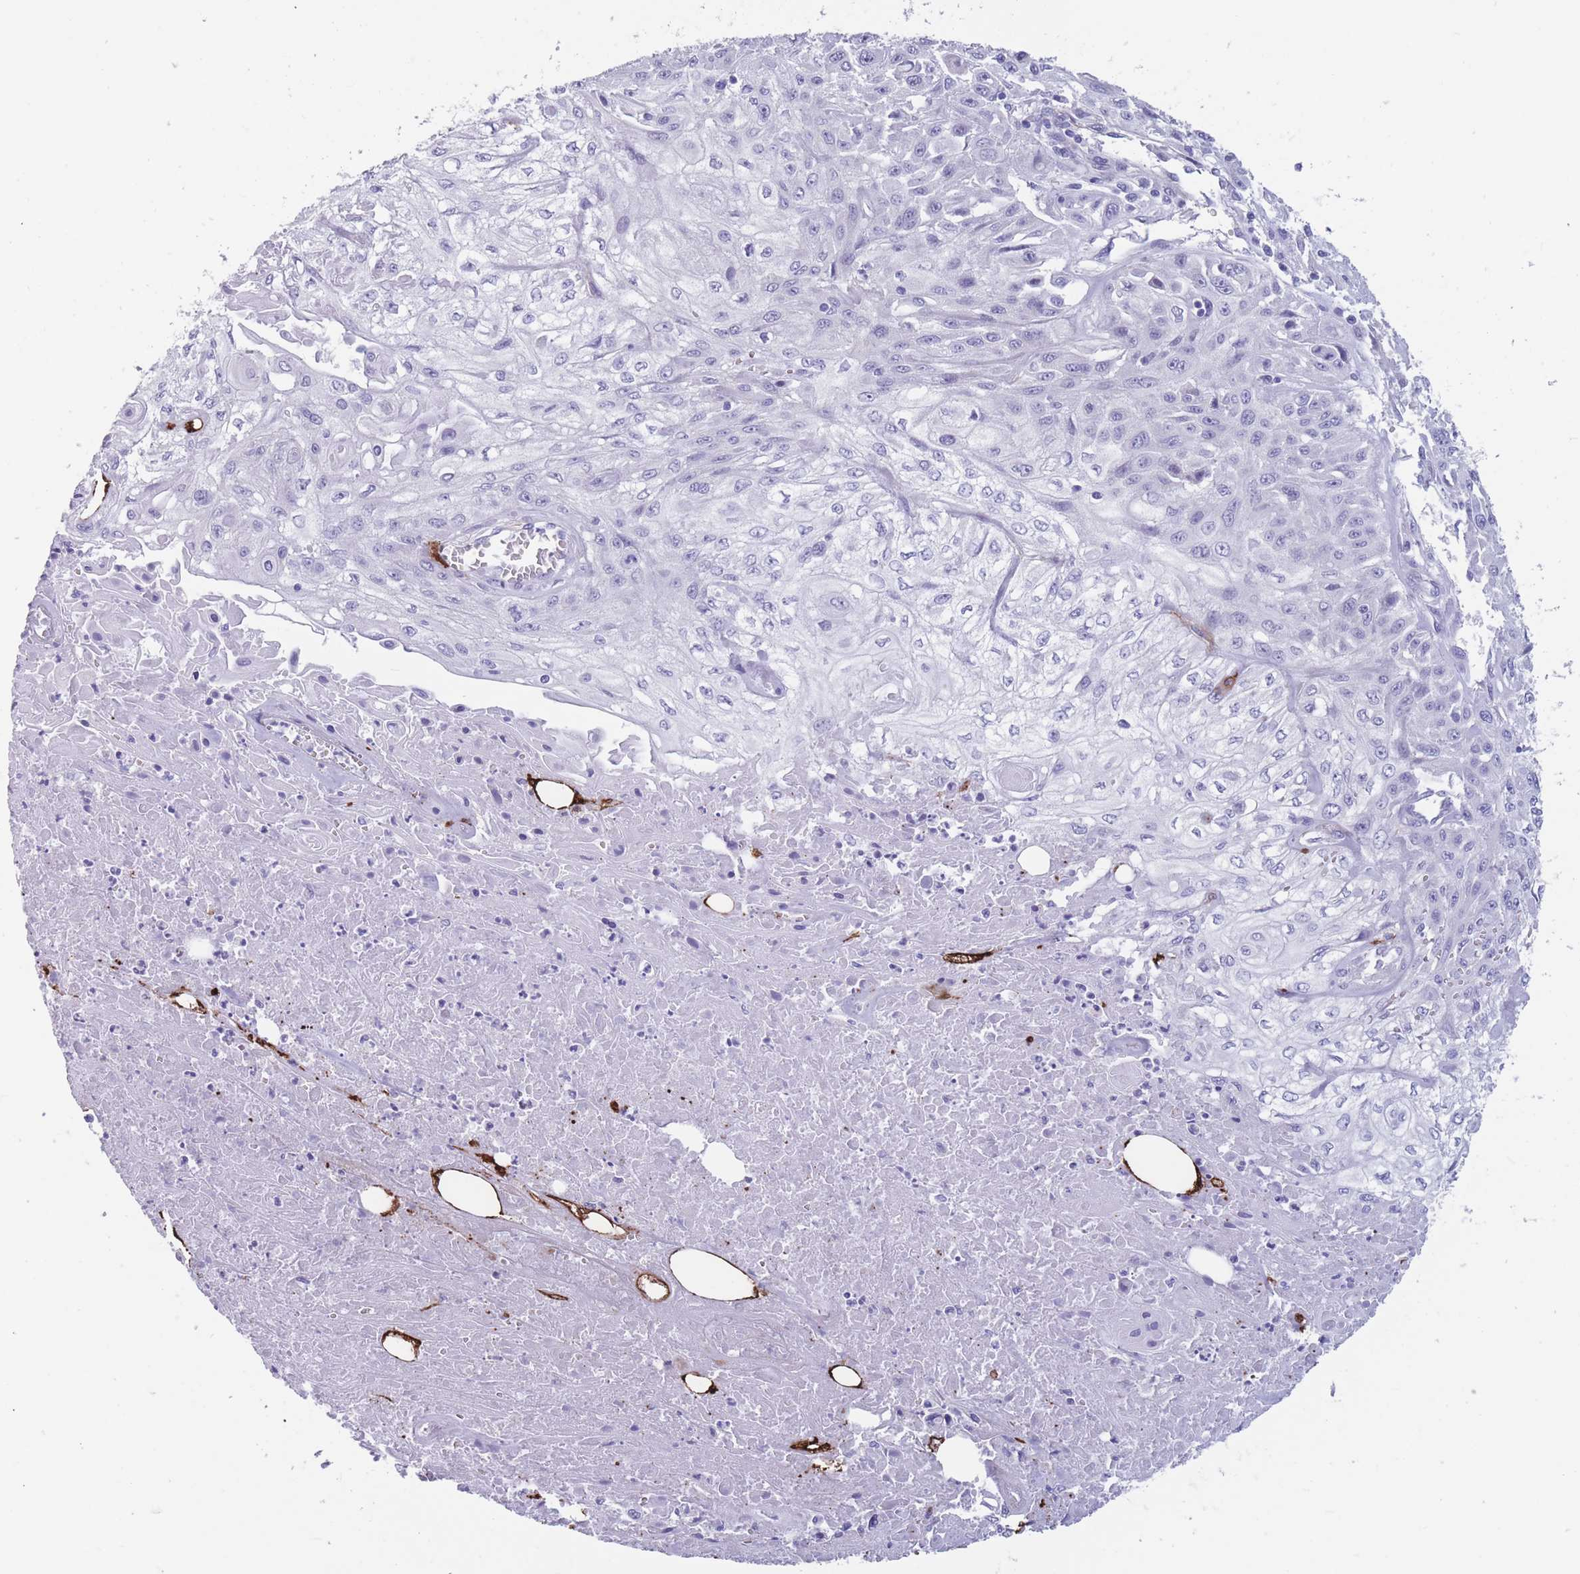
{"staining": {"intensity": "negative", "quantity": "none", "location": "none"}, "tissue": "skin cancer", "cell_type": "Tumor cells", "image_type": "cancer", "snomed": [{"axis": "morphology", "description": "Squamous cell carcinoma, NOS"}, {"axis": "morphology", "description": "Squamous cell carcinoma, metastatic, NOS"}, {"axis": "topography", "description": "Skin"}, {"axis": "topography", "description": "Lymph node"}], "caption": "Immunohistochemistry photomicrograph of skin cancer (squamous cell carcinoma) stained for a protein (brown), which demonstrates no expression in tumor cells.", "gene": "DPYD", "patient": {"sex": "male", "age": 75}}